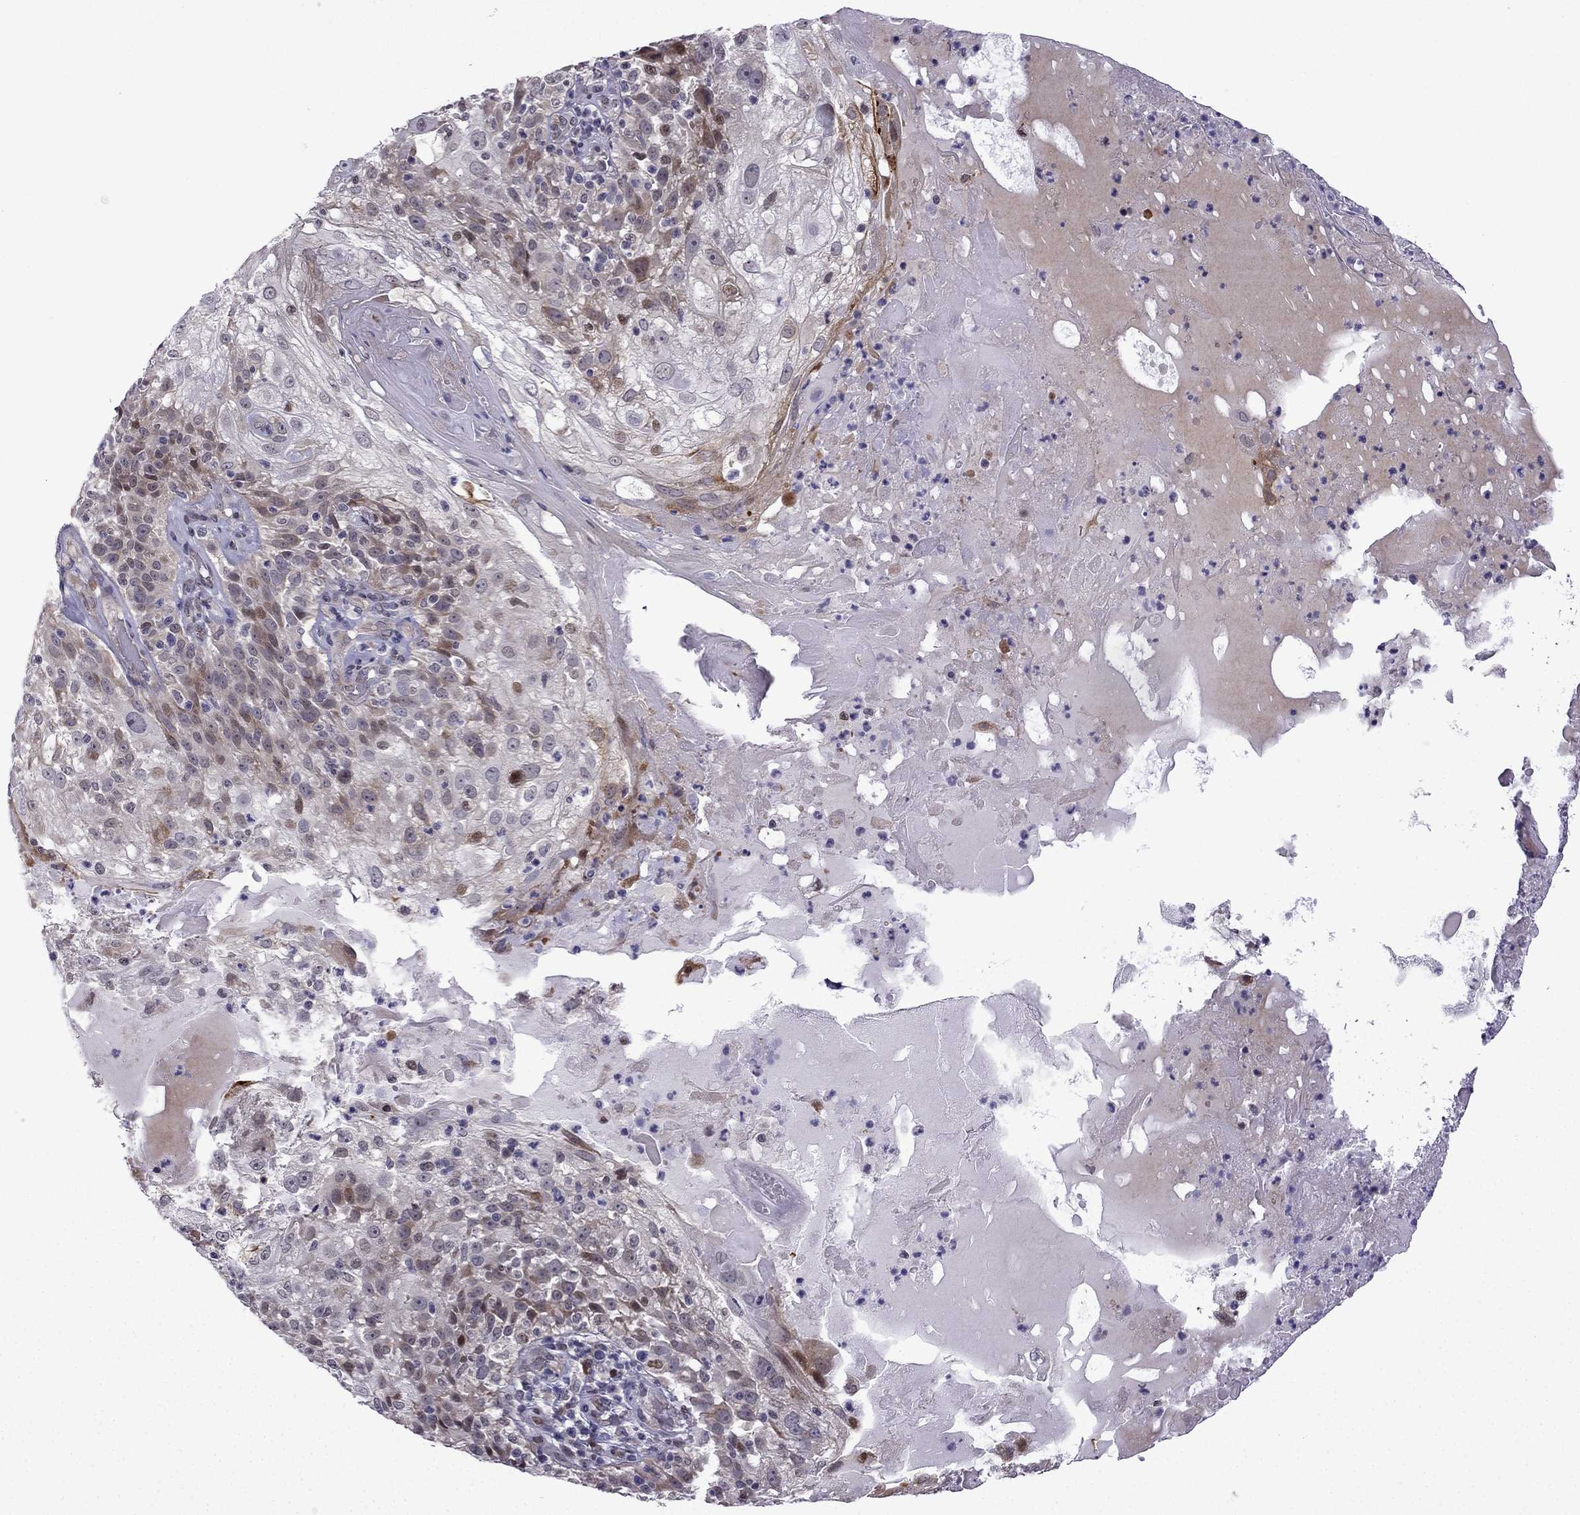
{"staining": {"intensity": "negative", "quantity": "none", "location": "none"}, "tissue": "skin cancer", "cell_type": "Tumor cells", "image_type": "cancer", "snomed": [{"axis": "morphology", "description": "Normal tissue, NOS"}, {"axis": "morphology", "description": "Squamous cell carcinoma, NOS"}, {"axis": "topography", "description": "Skin"}], "caption": "IHC photomicrograph of human skin cancer (squamous cell carcinoma) stained for a protein (brown), which exhibits no positivity in tumor cells.", "gene": "FGF3", "patient": {"sex": "female", "age": 83}}